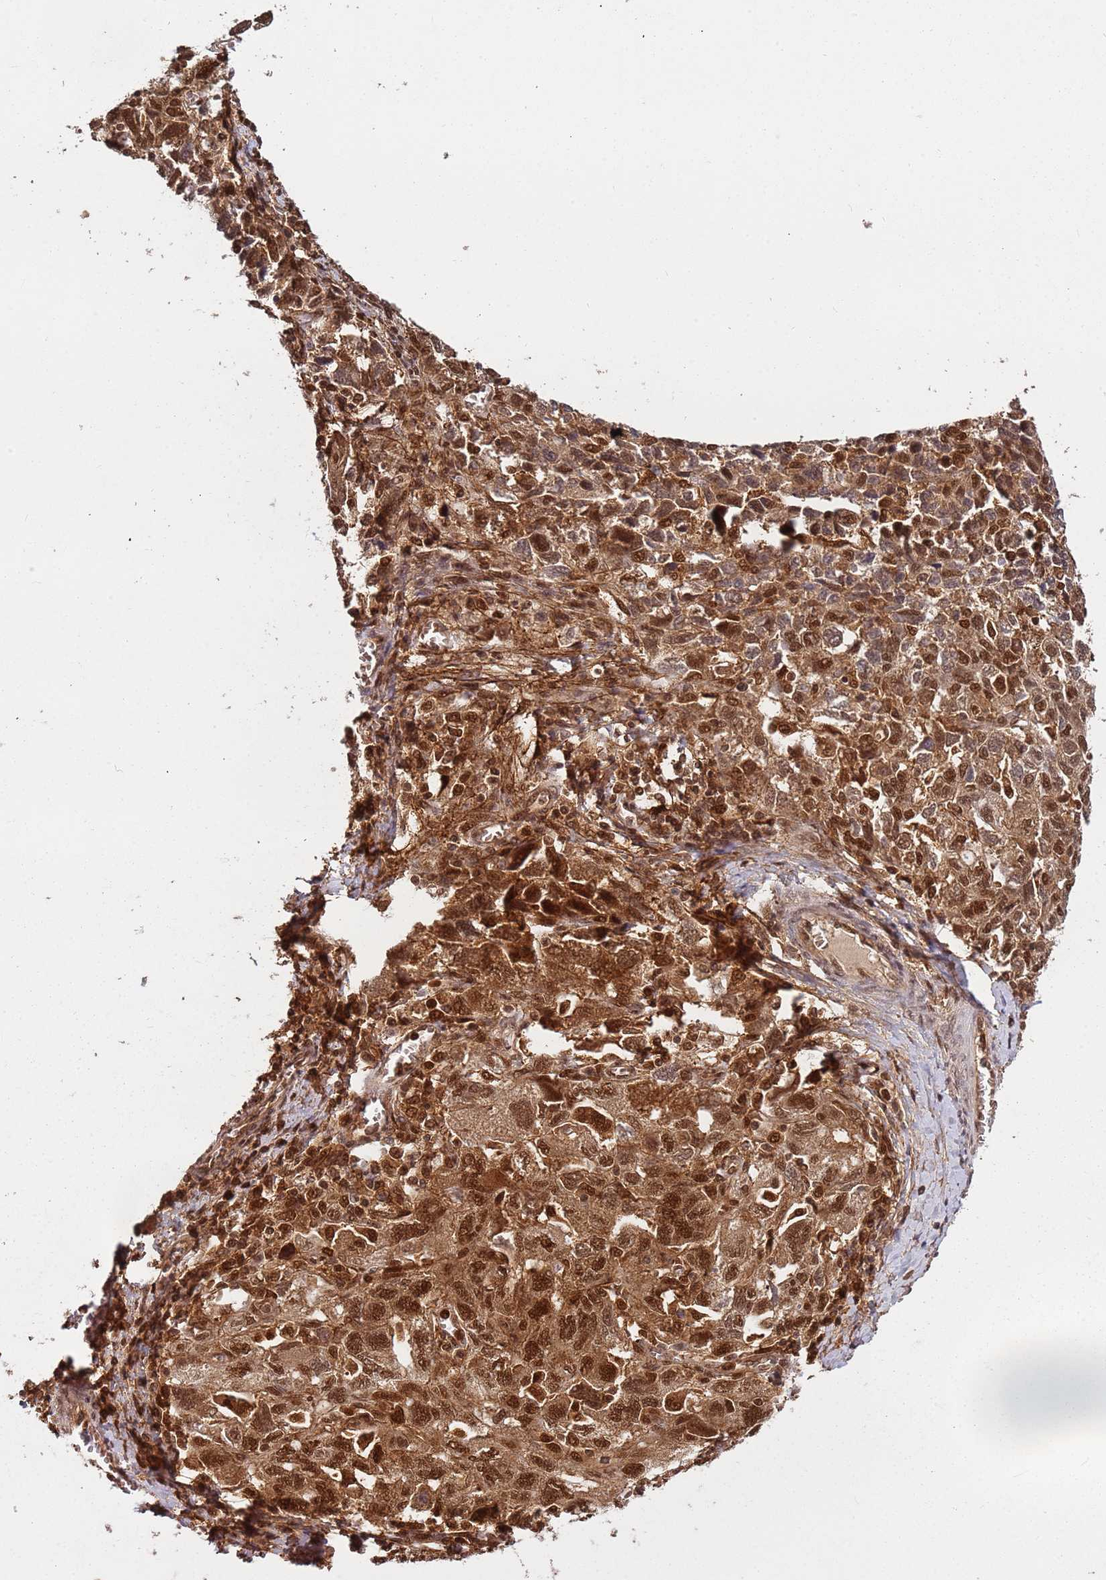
{"staining": {"intensity": "strong", "quantity": ">75%", "location": "cytoplasmic/membranous,nuclear"}, "tissue": "ovarian cancer", "cell_type": "Tumor cells", "image_type": "cancer", "snomed": [{"axis": "morphology", "description": "Carcinoma, NOS"}, {"axis": "morphology", "description": "Cystadenocarcinoma, serous, NOS"}, {"axis": "topography", "description": "Ovary"}], "caption": "Ovarian cancer (serous cystadenocarcinoma) tissue demonstrates strong cytoplasmic/membranous and nuclear staining in approximately >75% of tumor cells", "gene": "PGLS", "patient": {"sex": "female", "age": 69}}